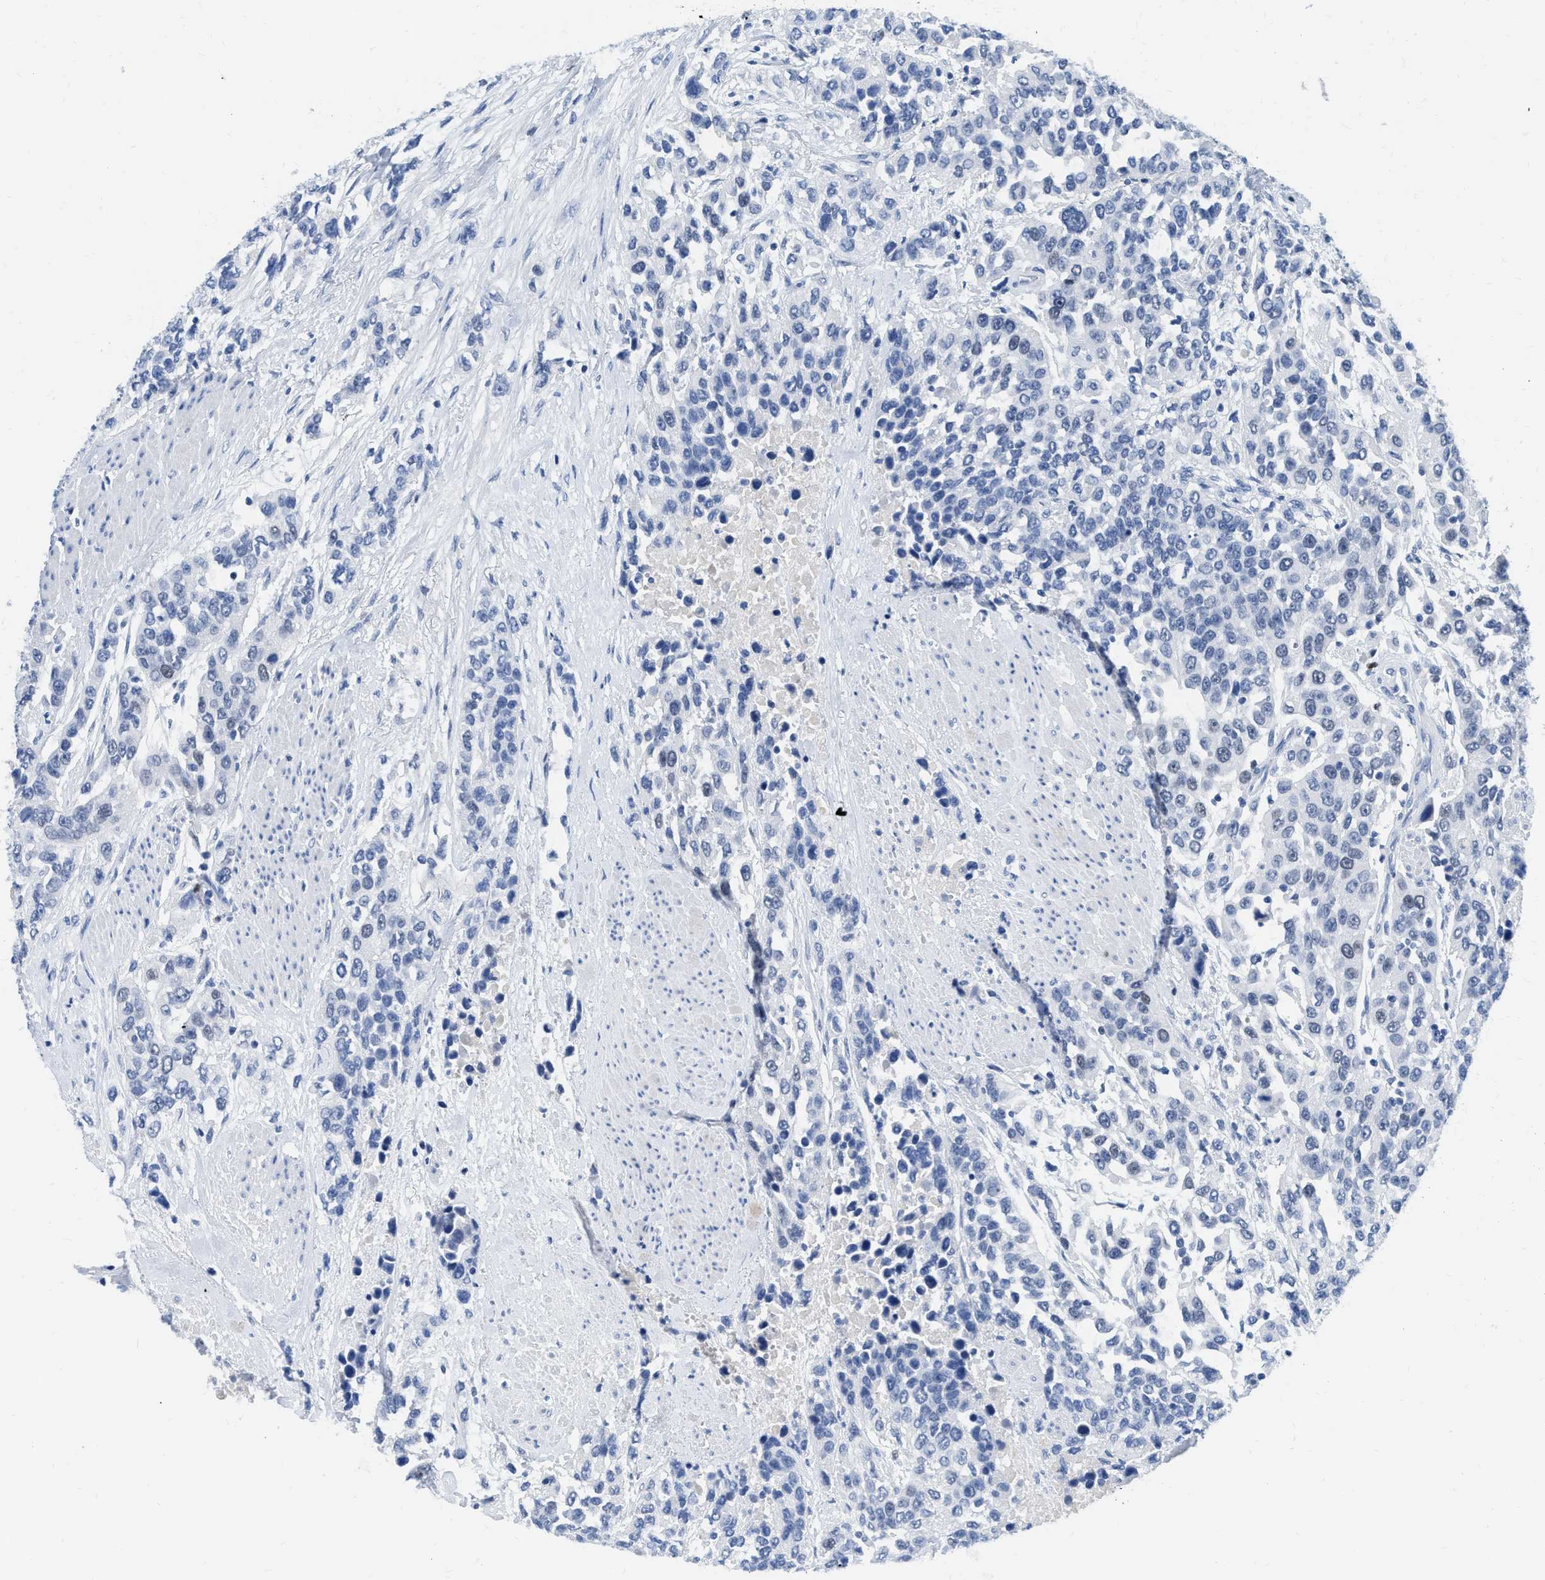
{"staining": {"intensity": "negative", "quantity": "none", "location": "none"}, "tissue": "urothelial cancer", "cell_type": "Tumor cells", "image_type": "cancer", "snomed": [{"axis": "morphology", "description": "Urothelial carcinoma, High grade"}, {"axis": "topography", "description": "Urinary bladder"}], "caption": "IHC of urothelial cancer reveals no staining in tumor cells.", "gene": "TCF7", "patient": {"sex": "female", "age": 80}}